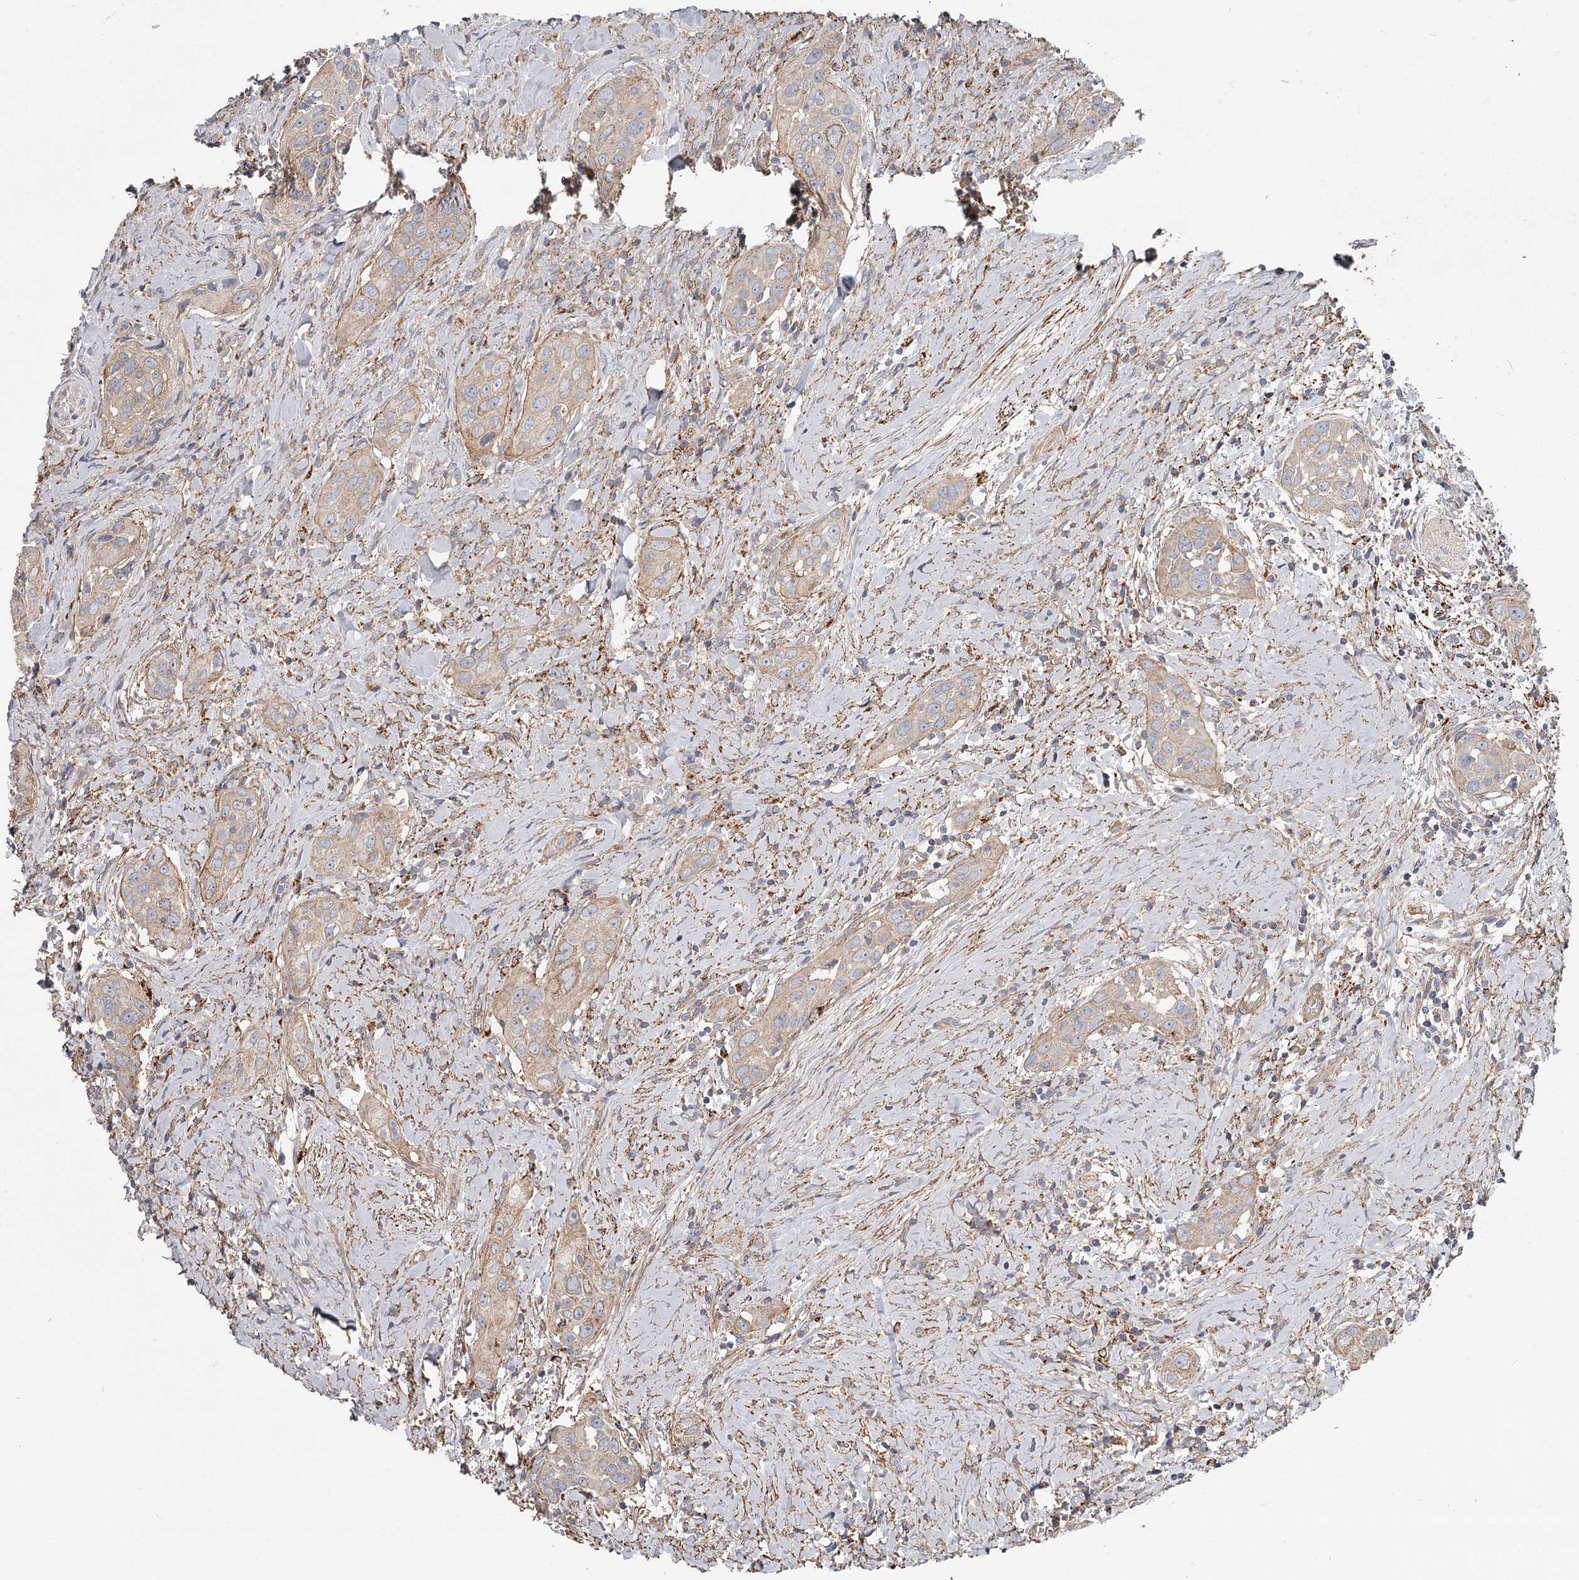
{"staining": {"intensity": "weak", "quantity": ">75%", "location": "cytoplasmic/membranous"}, "tissue": "head and neck cancer", "cell_type": "Tumor cells", "image_type": "cancer", "snomed": [{"axis": "morphology", "description": "Squamous cell carcinoma, NOS"}, {"axis": "topography", "description": "Oral tissue"}, {"axis": "topography", "description": "Head-Neck"}], "caption": "Human squamous cell carcinoma (head and neck) stained for a protein (brown) demonstrates weak cytoplasmic/membranous positive positivity in approximately >75% of tumor cells.", "gene": "DHRS9", "patient": {"sex": "female", "age": 50}}